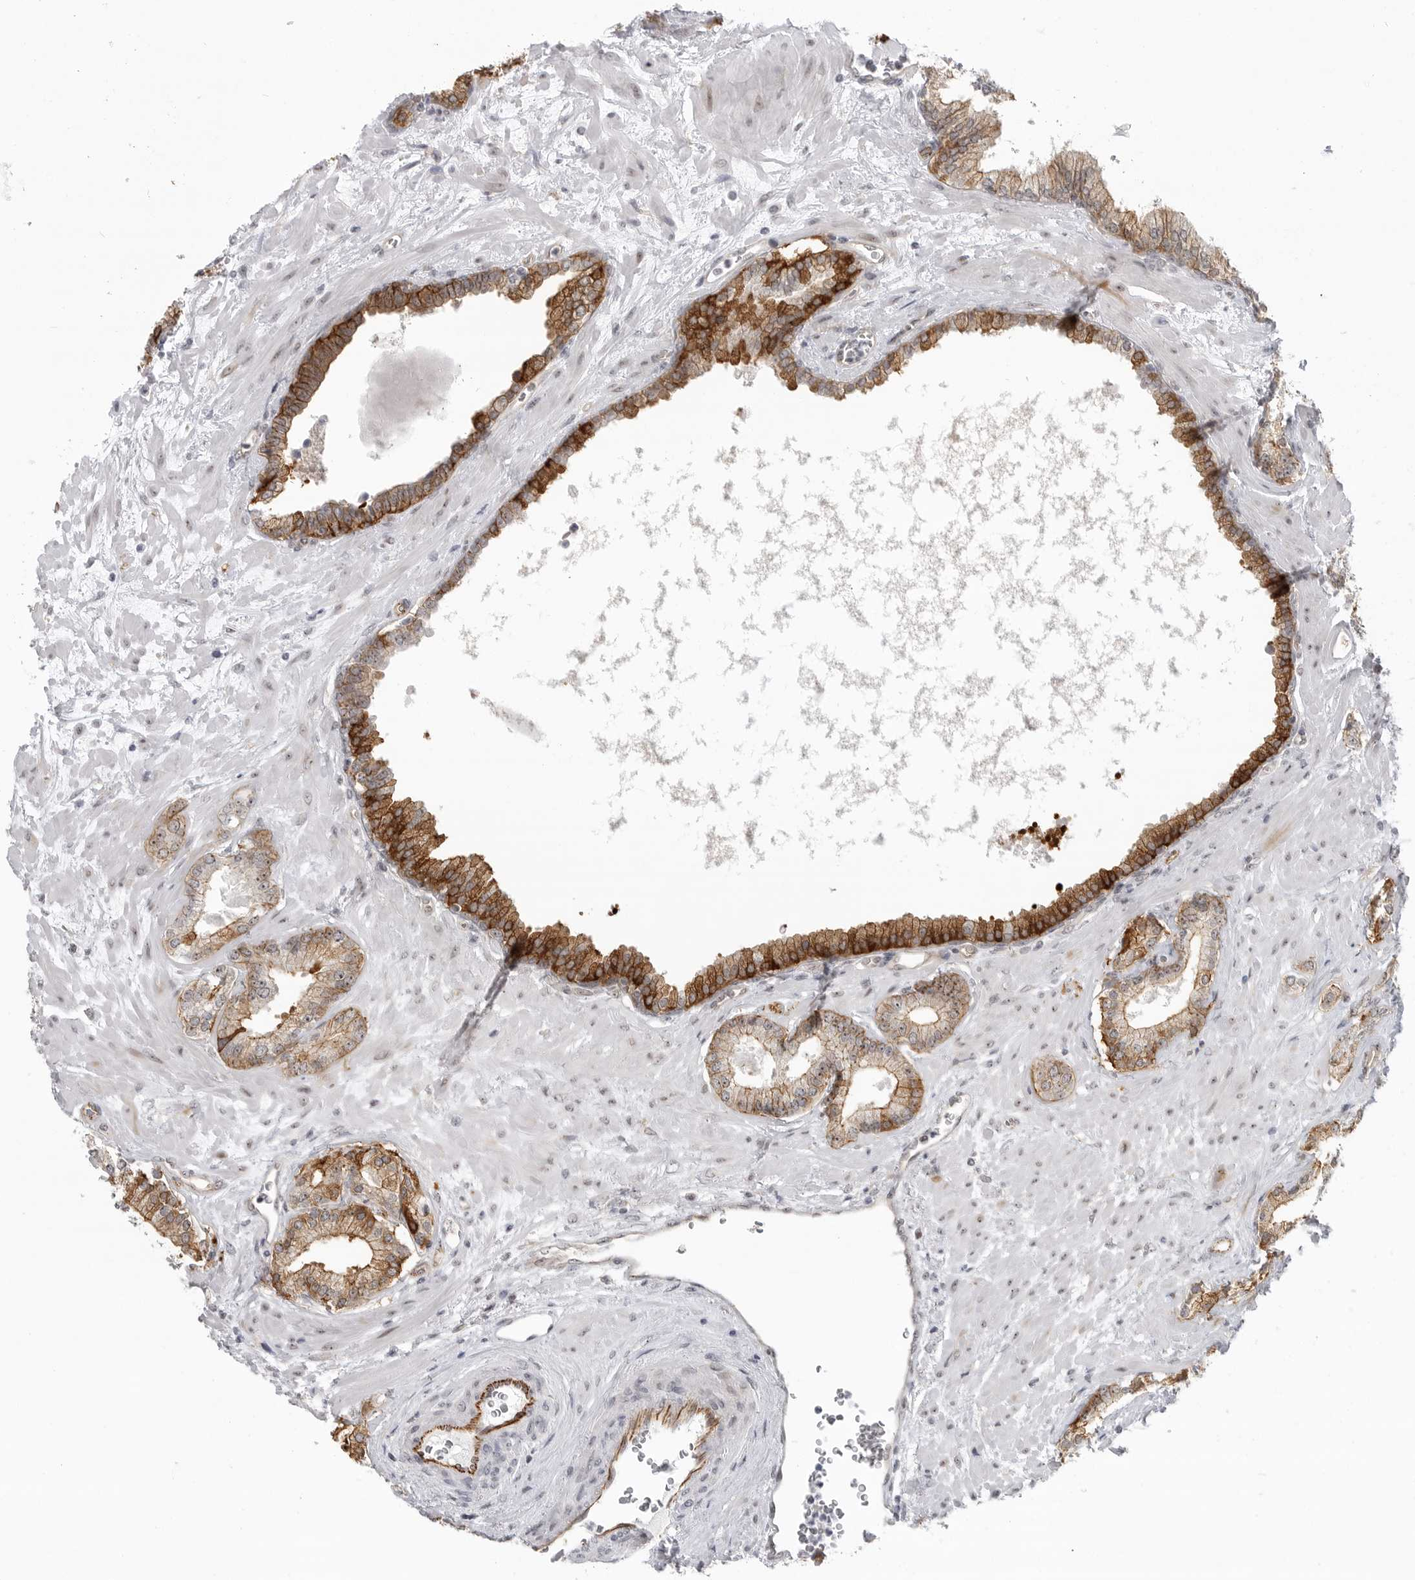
{"staining": {"intensity": "moderate", "quantity": "25%-75%", "location": "cytoplasmic/membranous"}, "tissue": "prostate cancer", "cell_type": "Tumor cells", "image_type": "cancer", "snomed": [{"axis": "morphology", "description": "Adenocarcinoma, Low grade"}, {"axis": "topography", "description": "Prostate"}], "caption": "Human adenocarcinoma (low-grade) (prostate) stained for a protein (brown) exhibits moderate cytoplasmic/membranous positive staining in approximately 25%-75% of tumor cells.", "gene": "CEP295NL", "patient": {"sex": "male", "age": 70}}